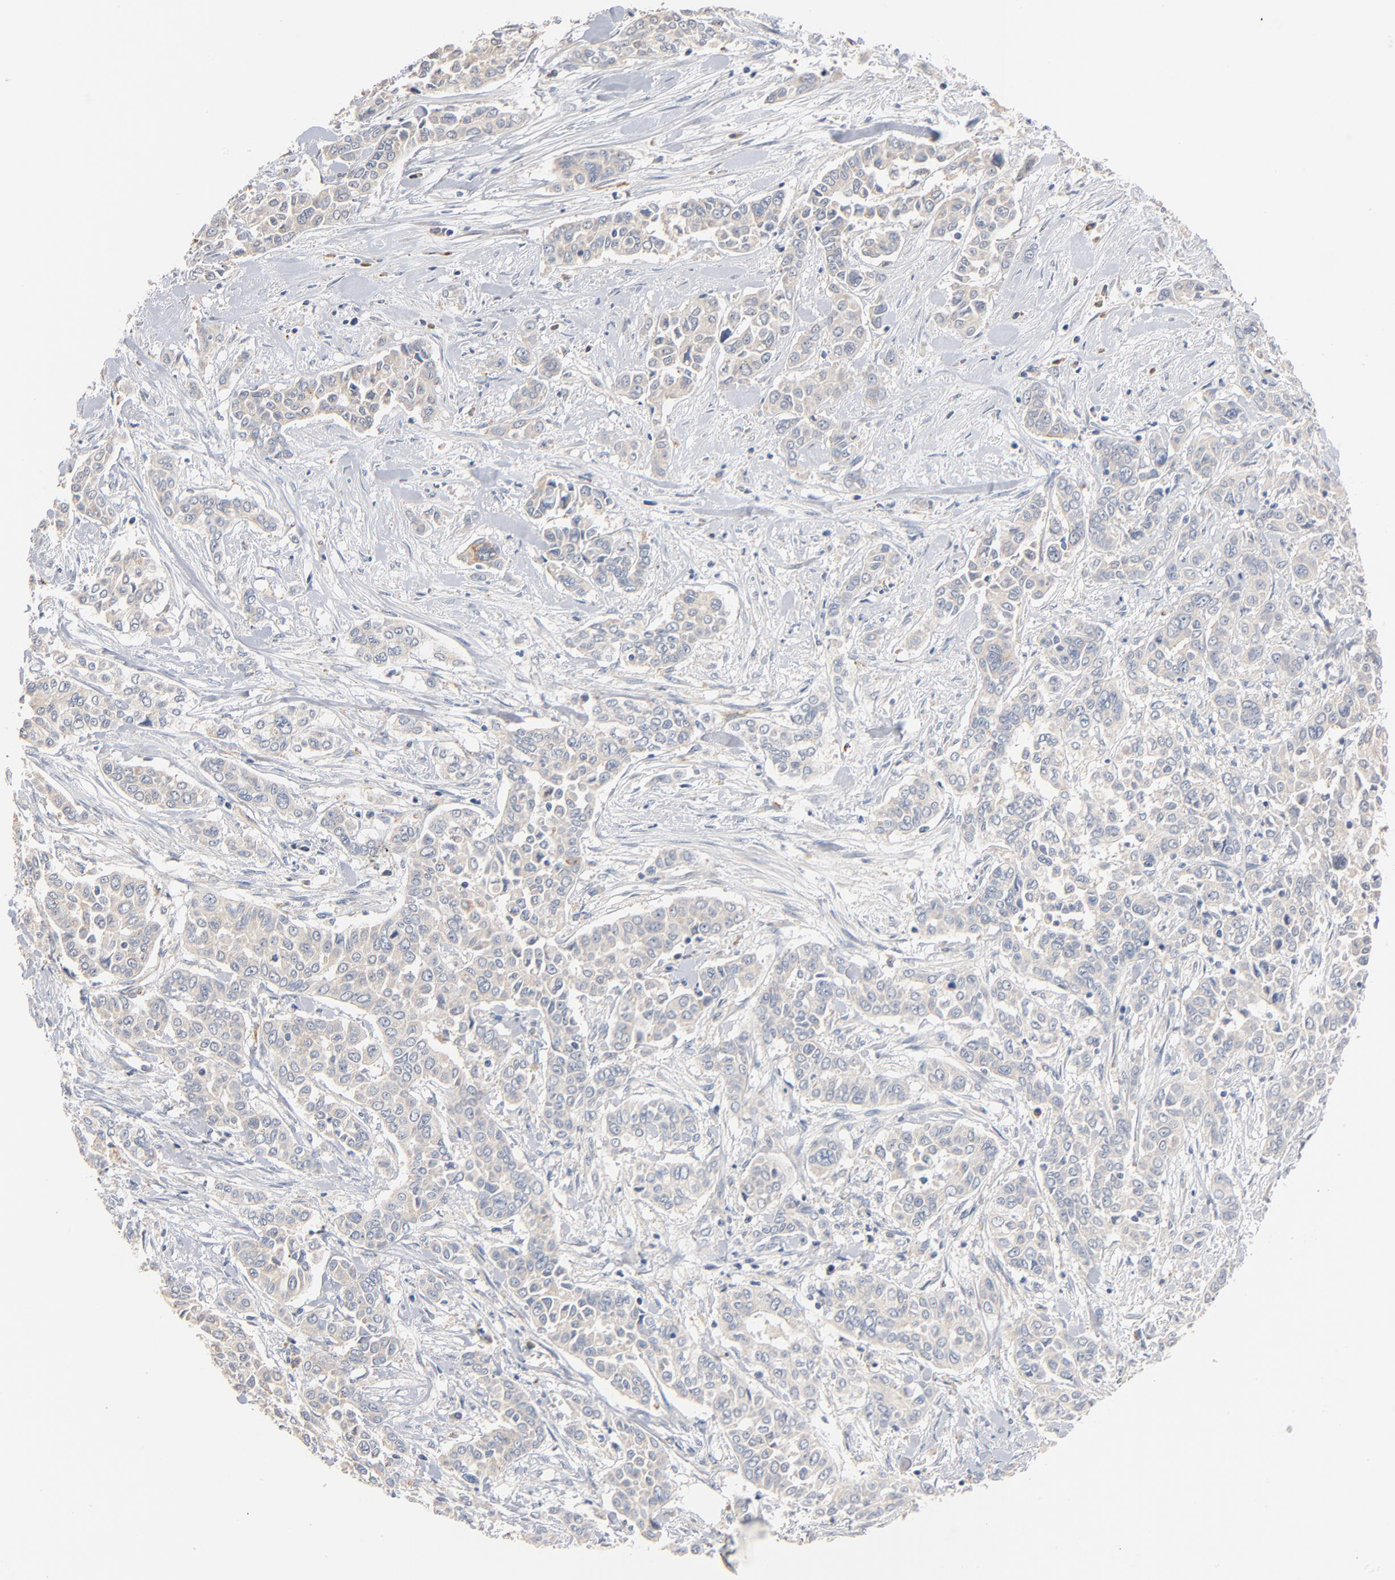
{"staining": {"intensity": "negative", "quantity": "none", "location": "none"}, "tissue": "pancreatic cancer", "cell_type": "Tumor cells", "image_type": "cancer", "snomed": [{"axis": "morphology", "description": "Adenocarcinoma, NOS"}, {"axis": "topography", "description": "Pancreas"}], "caption": "IHC image of neoplastic tissue: human pancreatic adenocarcinoma stained with DAB exhibits no significant protein expression in tumor cells.", "gene": "ZDHHC8", "patient": {"sex": "female", "age": 52}}